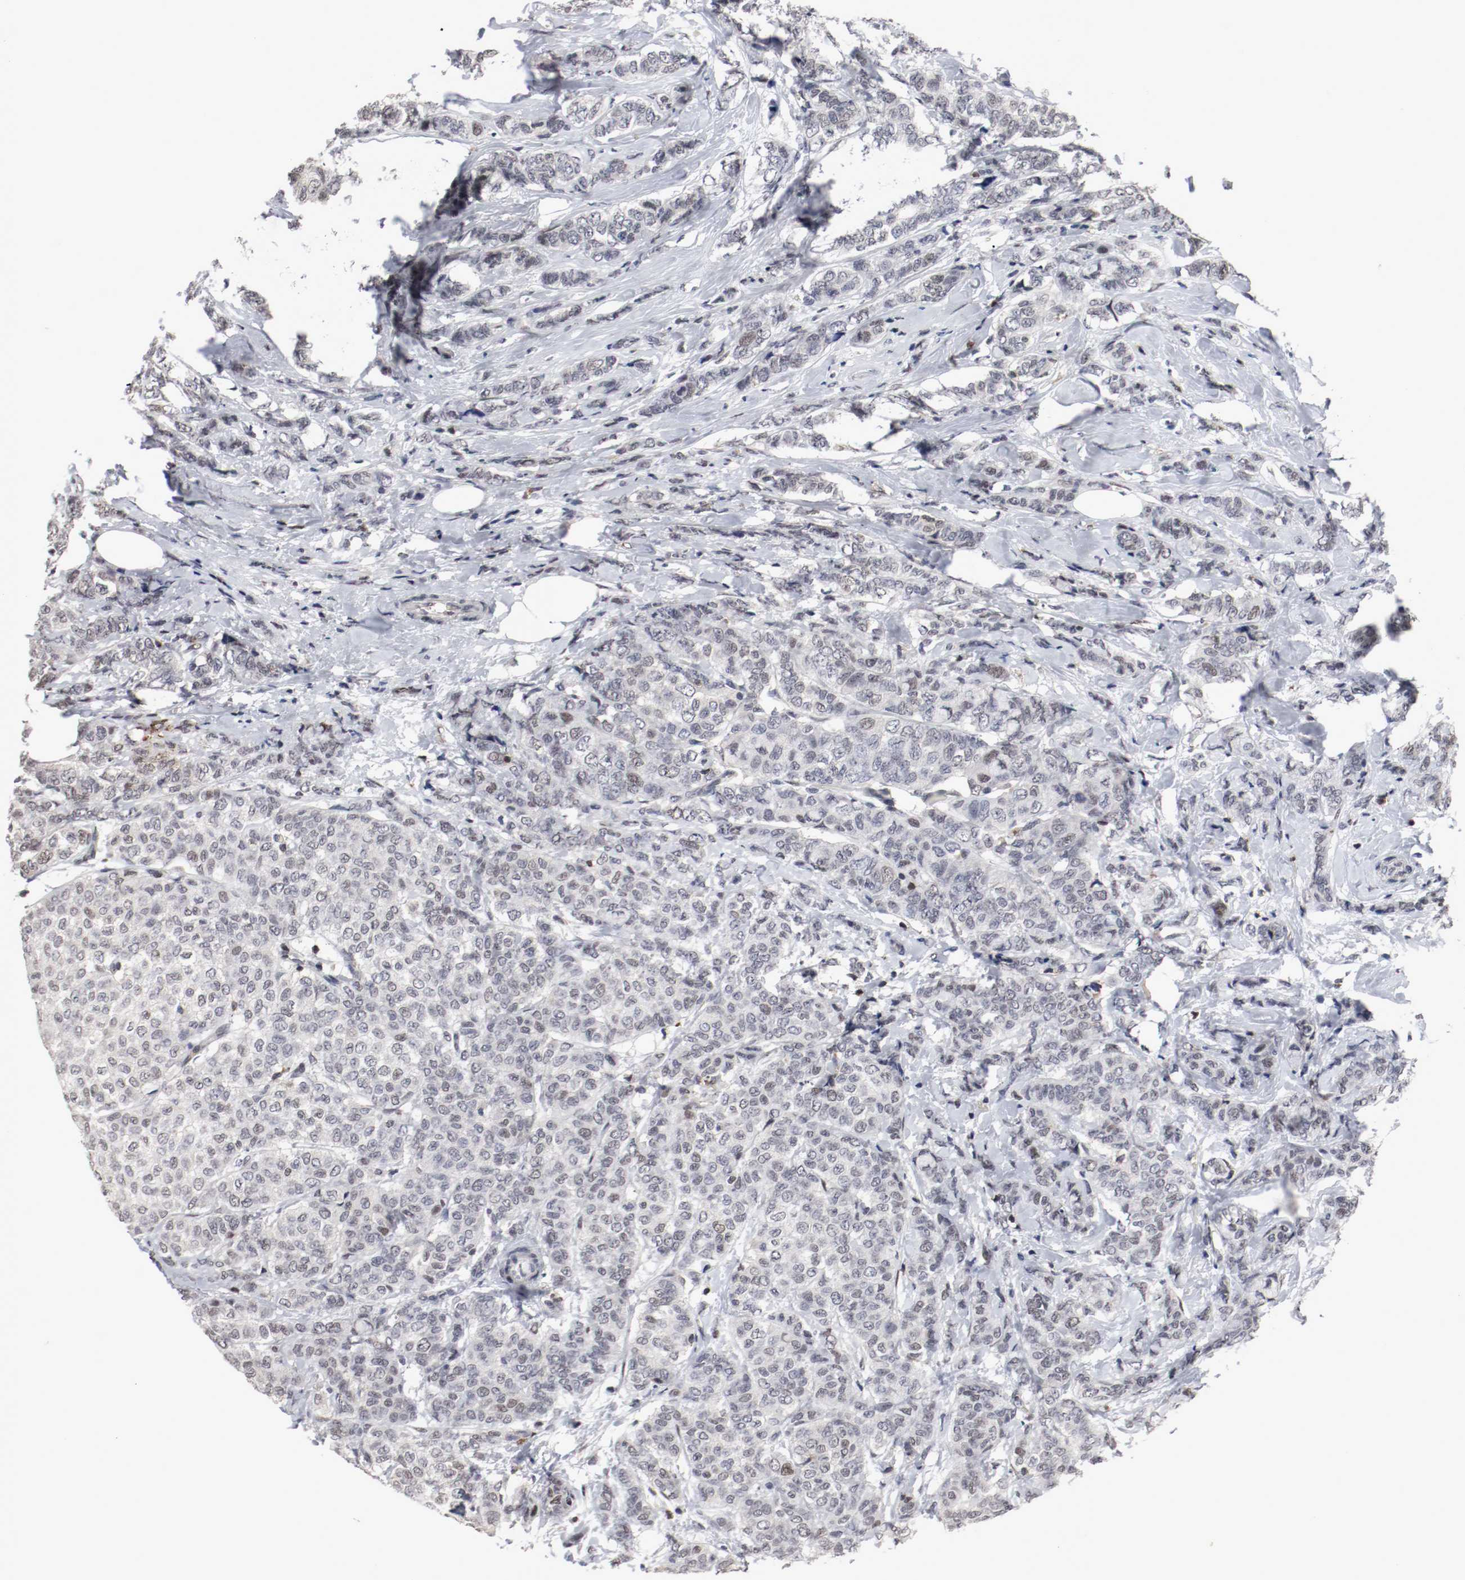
{"staining": {"intensity": "weak", "quantity": "<25%", "location": "nuclear"}, "tissue": "breast cancer", "cell_type": "Tumor cells", "image_type": "cancer", "snomed": [{"axis": "morphology", "description": "Lobular carcinoma"}, {"axis": "topography", "description": "Breast"}], "caption": "A high-resolution micrograph shows immunohistochemistry staining of breast cancer, which demonstrates no significant positivity in tumor cells. (Immunohistochemistry (ihc), brightfield microscopy, high magnification).", "gene": "JUND", "patient": {"sex": "female", "age": 60}}